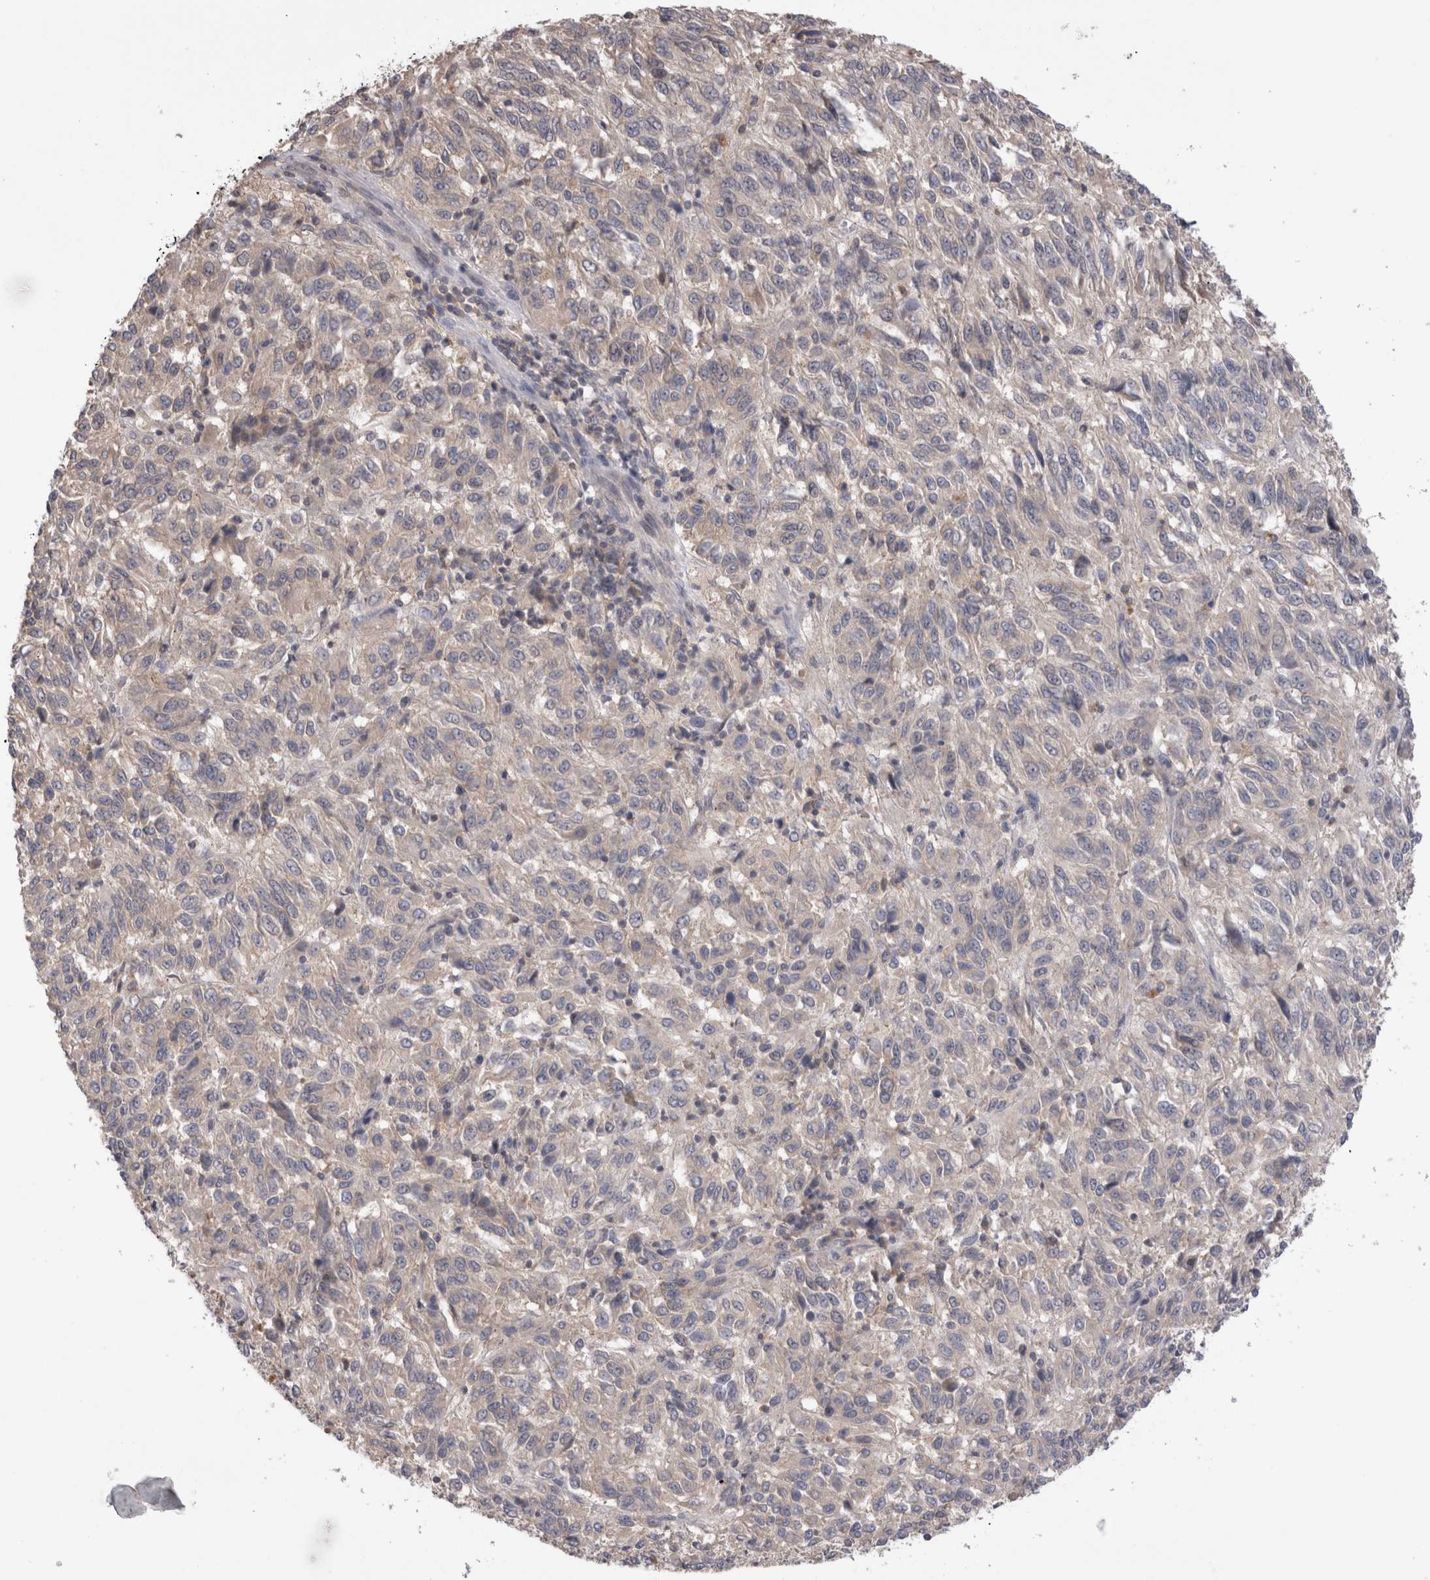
{"staining": {"intensity": "negative", "quantity": "none", "location": "none"}, "tissue": "melanoma", "cell_type": "Tumor cells", "image_type": "cancer", "snomed": [{"axis": "morphology", "description": "Malignant melanoma, Metastatic site"}, {"axis": "topography", "description": "Lung"}], "caption": "IHC of melanoma displays no positivity in tumor cells. (Stains: DAB immunohistochemistry (IHC) with hematoxylin counter stain, Microscopy: brightfield microscopy at high magnification).", "gene": "OTOR", "patient": {"sex": "male", "age": 64}}